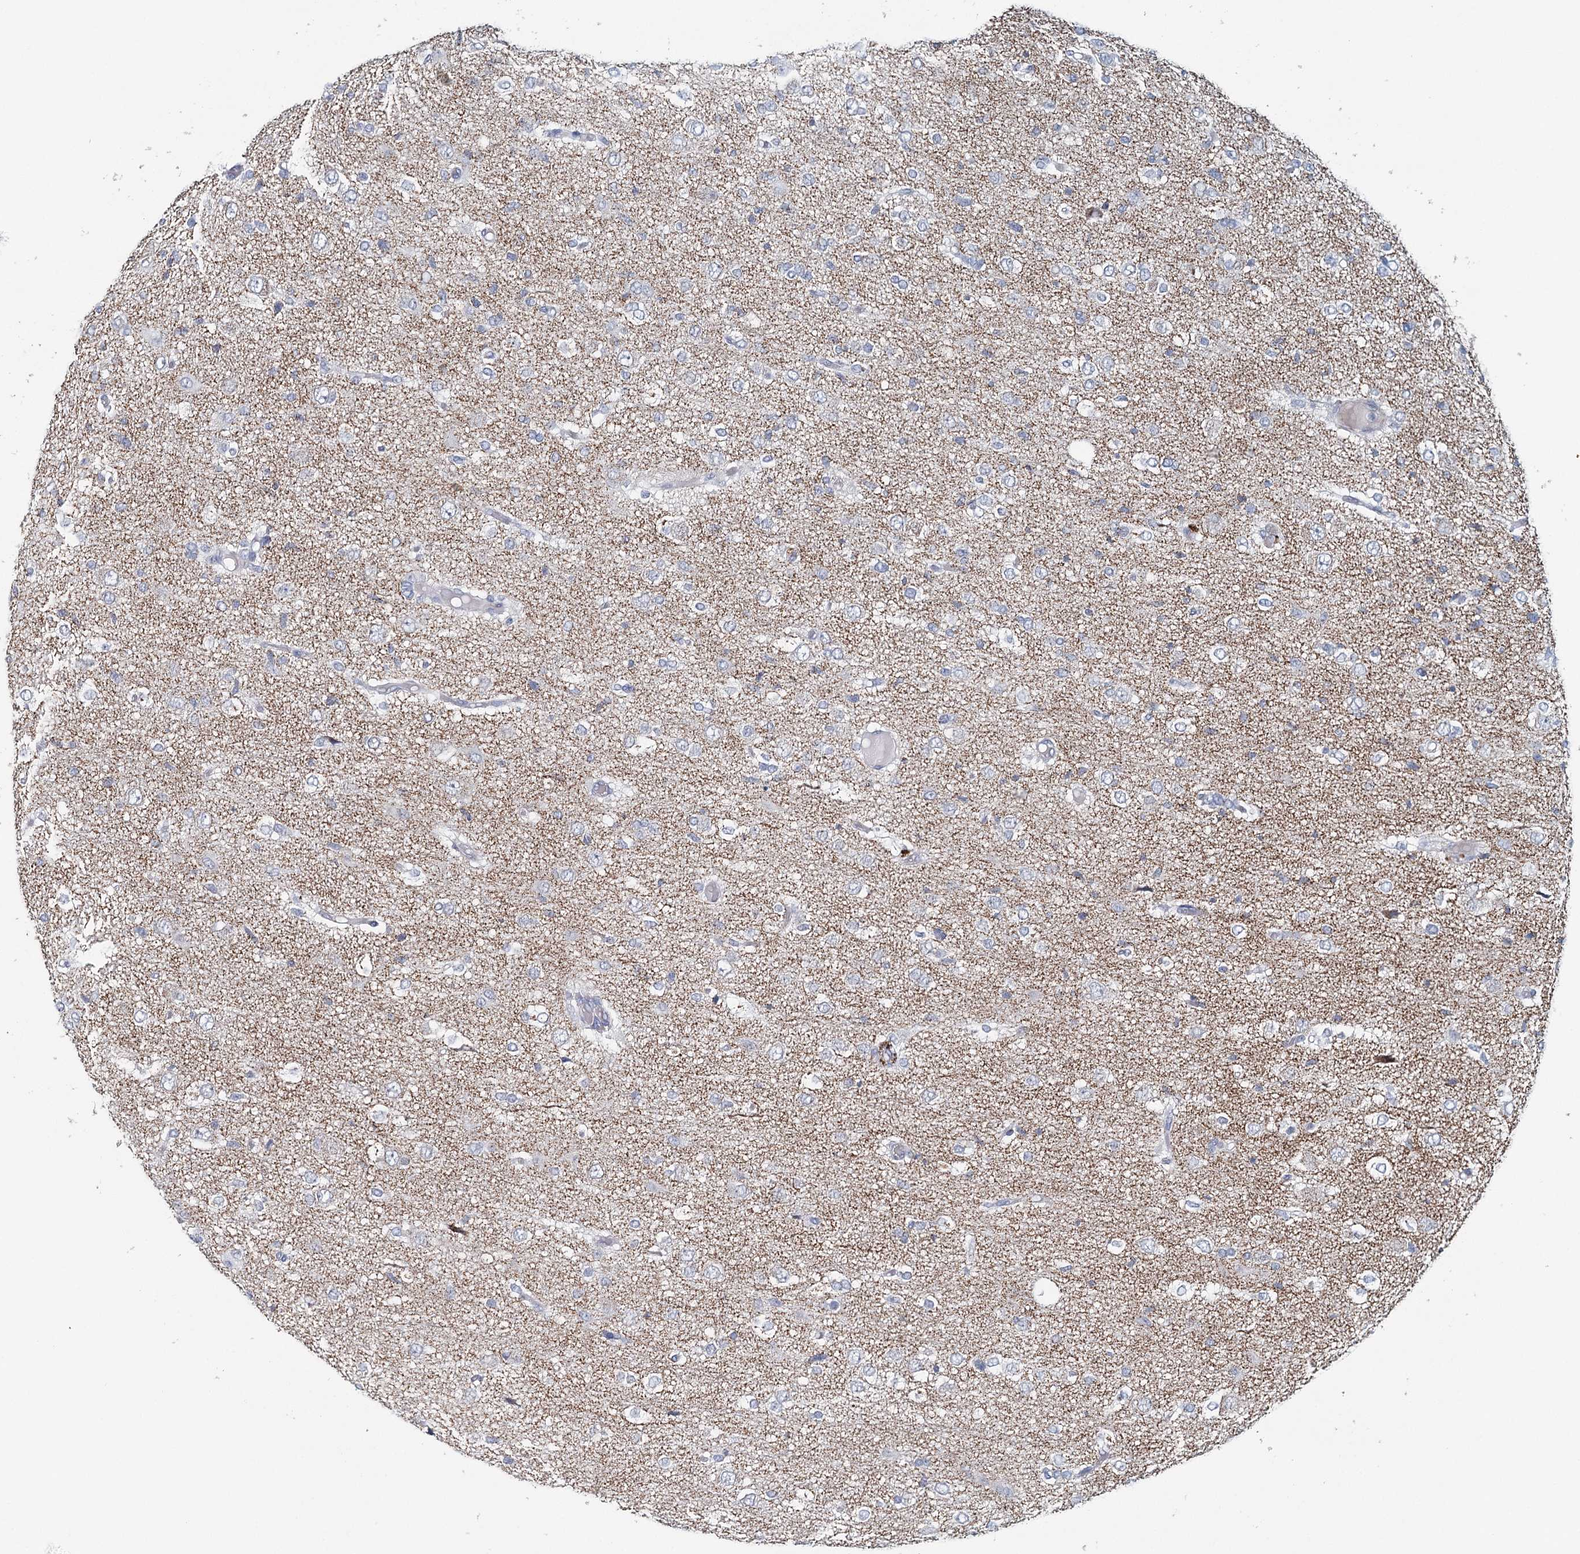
{"staining": {"intensity": "negative", "quantity": "none", "location": "none"}, "tissue": "glioma", "cell_type": "Tumor cells", "image_type": "cancer", "snomed": [{"axis": "morphology", "description": "Glioma, malignant, High grade"}, {"axis": "topography", "description": "Brain"}], "caption": "An immunohistochemistry photomicrograph of malignant glioma (high-grade) is shown. There is no staining in tumor cells of malignant glioma (high-grade). (DAB IHC, high magnification).", "gene": "SYNPO", "patient": {"sex": "female", "age": 59}}